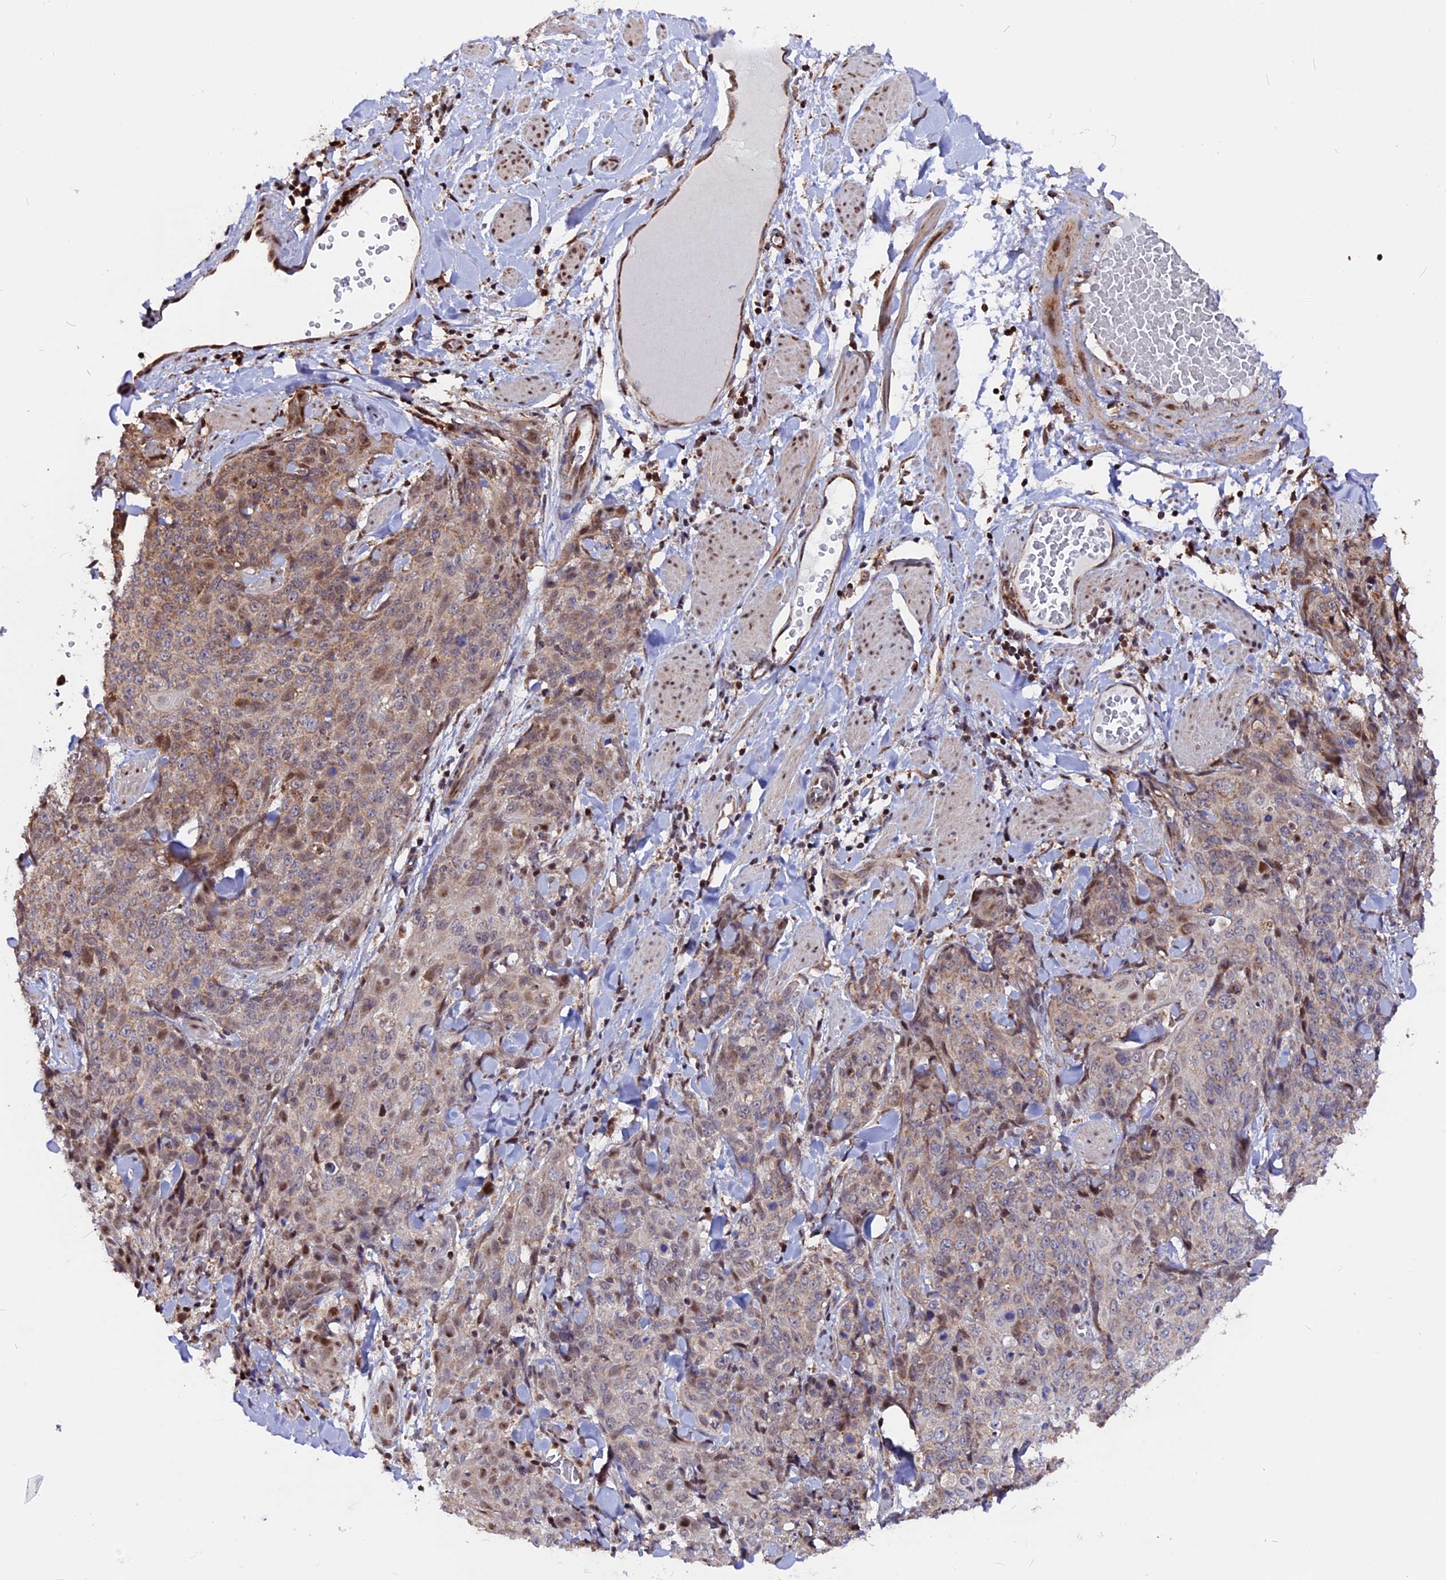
{"staining": {"intensity": "weak", "quantity": ">75%", "location": "cytoplasmic/membranous"}, "tissue": "skin cancer", "cell_type": "Tumor cells", "image_type": "cancer", "snomed": [{"axis": "morphology", "description": "Squamous cell carcinoma, NOS"}, {"axis": "topography", "description": "Skin"}, {"axis": "topography", "description": "Vulva"}], "caption": "Tumor cells display low levels of weak cytoplasmic/membranous expression in about >75% of cells in human skin squamous cell carcinoma.", "gene": "FAM174C", "patient": {"sex": "female", "age": 85}}